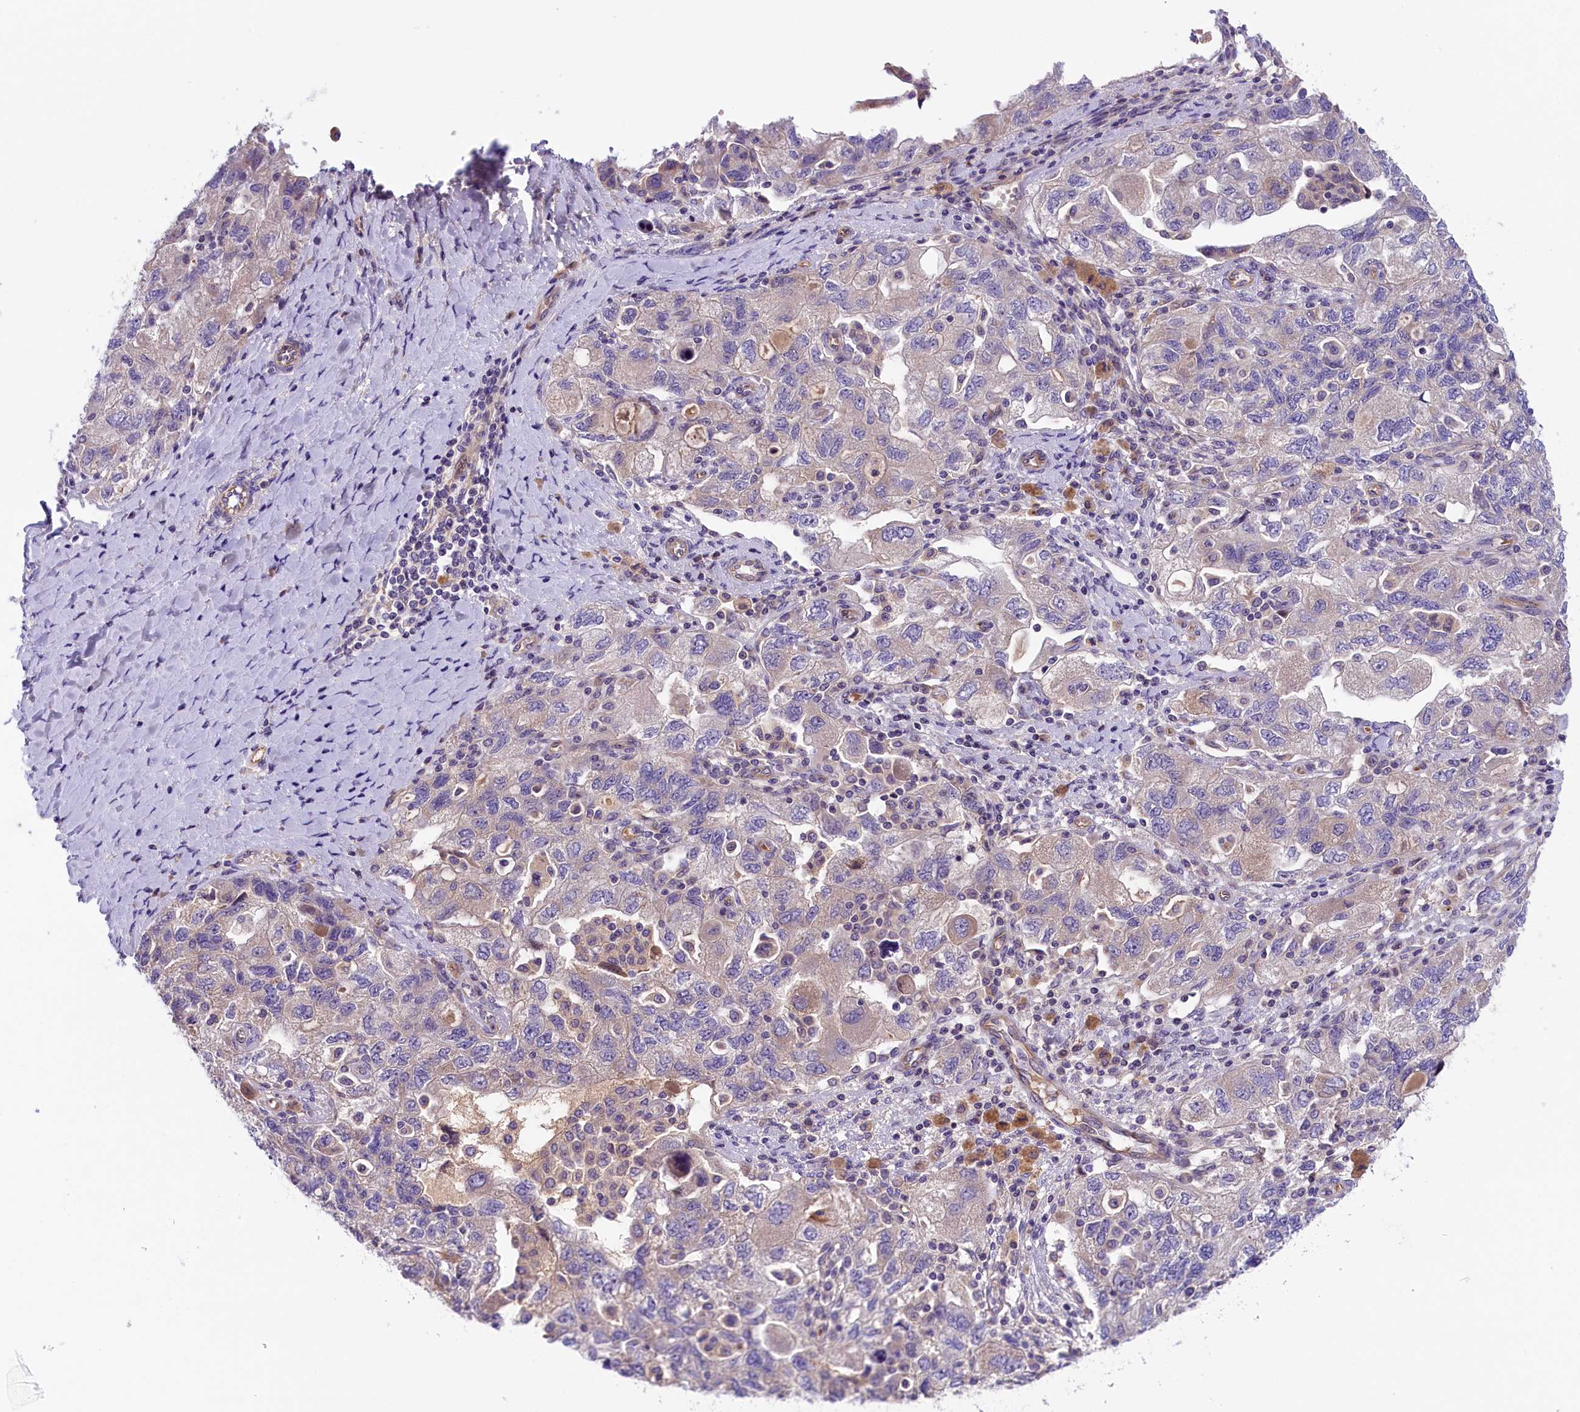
{"staining": {"intensity": "negative", "quantity": "none", "location": "none"}, "tissue": "ovarian cancer", "cell_type": "Tumor cells", "image_type": "cancer", "snomed": [{"axis": "morphology", "description": "Carcinoma, NOS"}, {"axis": "morphology", "description": "Cystadenocarcinoma, serous, NOS"}, {"axis": "topography", "description": "Ovary"}], "caption": "Immunohistochemistry of ovarian cancer shows no staining in tumor cells.", "gene": "CCDC32", "patient": {"sex": "female", "age": 69}}